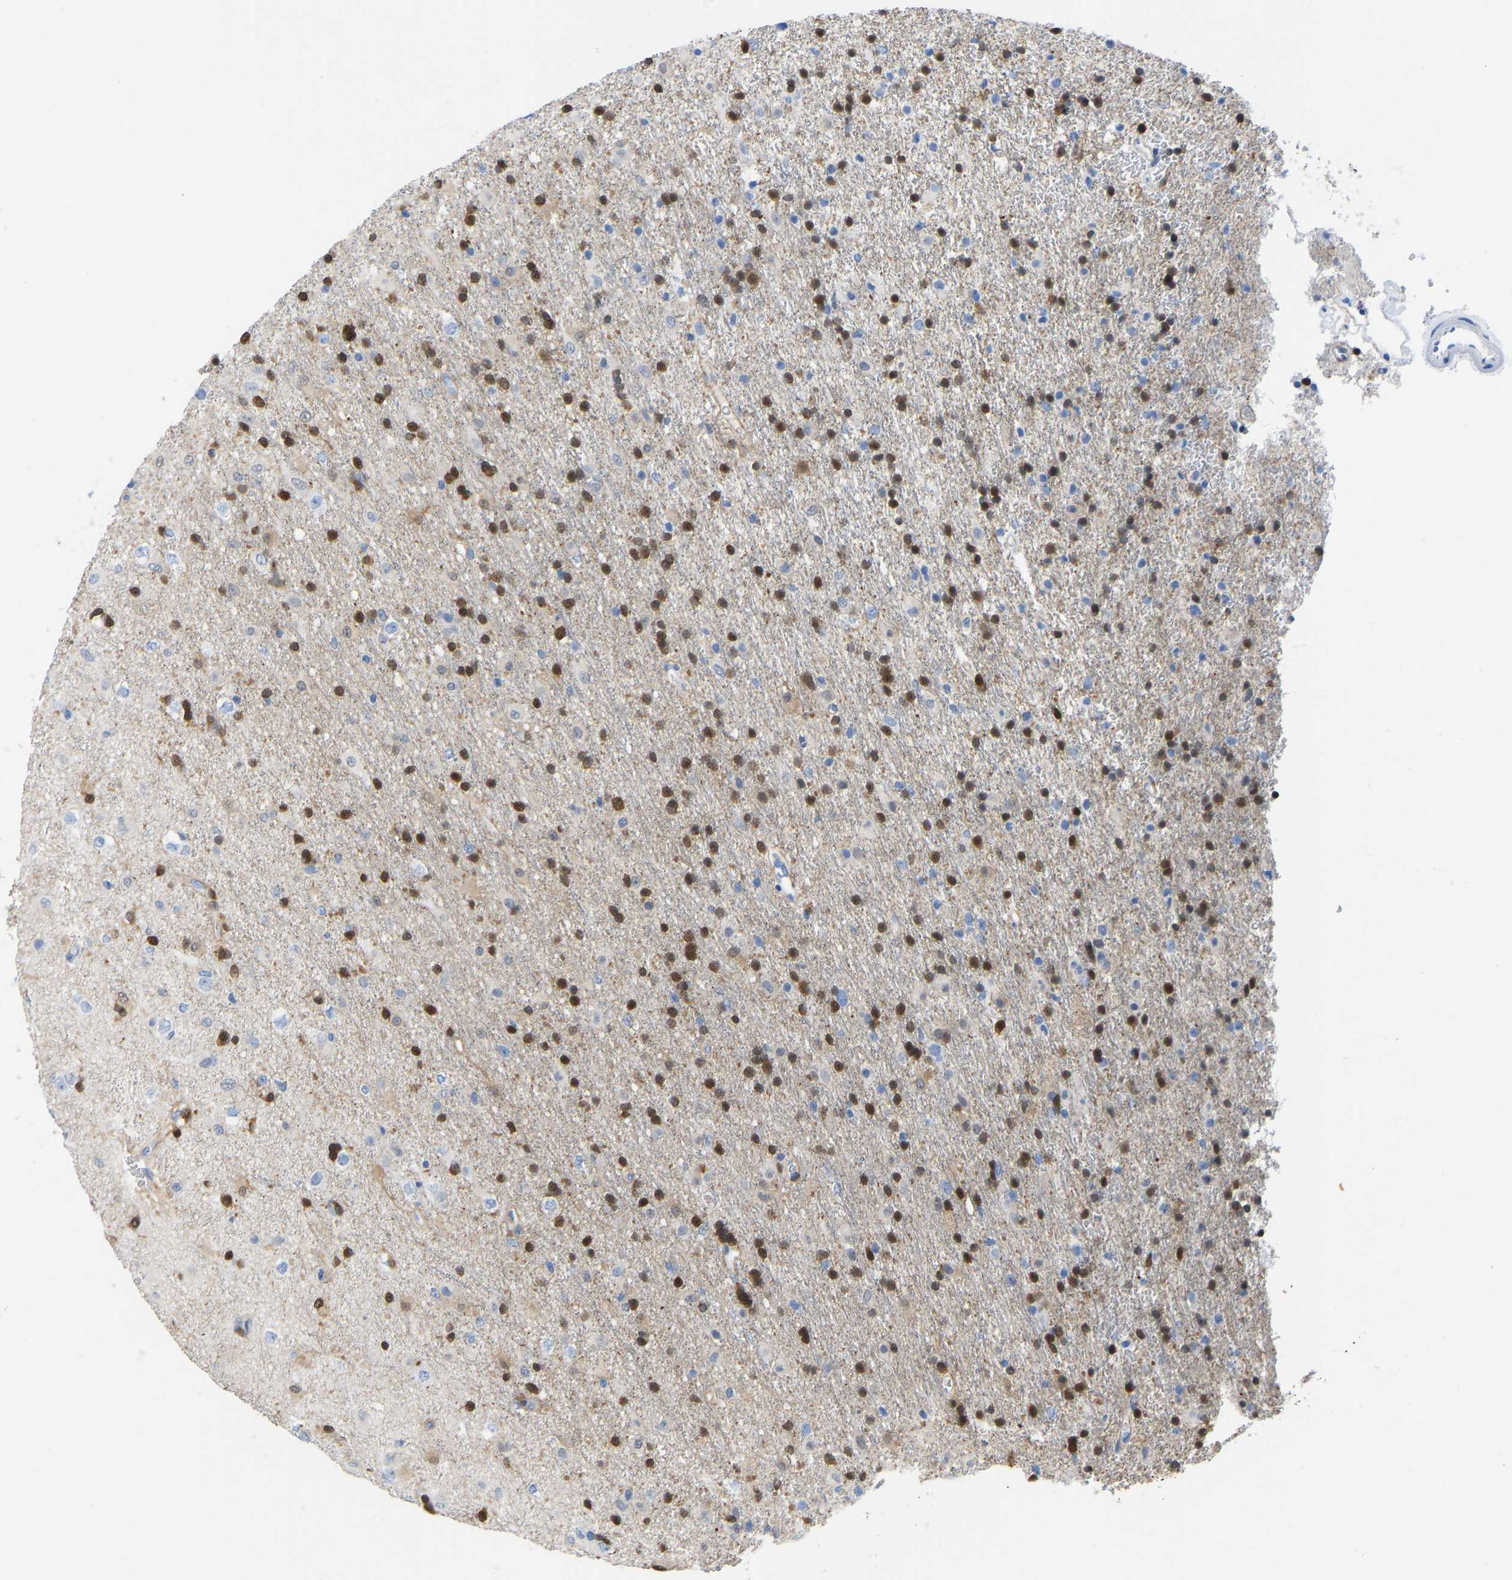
{"staining": {"intensity": "strong", "quantity": "25%-75%", "location": "nuclear"}, "tissue": "glioma", "cell_type": "Tumor cells", "image_type": "cancer", "snomed": [{"axis": "morphology", "description": "Glioma, malignant, Low grade"}, {"axis": "topography", "description": "Brain"}], "caption": "Tumor cells reveal strong nuclear staining in approximately 25%-75% of cells in malignant low-grade glioma.", "gene": "NKAIN3", "patient": {"sex": "male", "age": 65}}